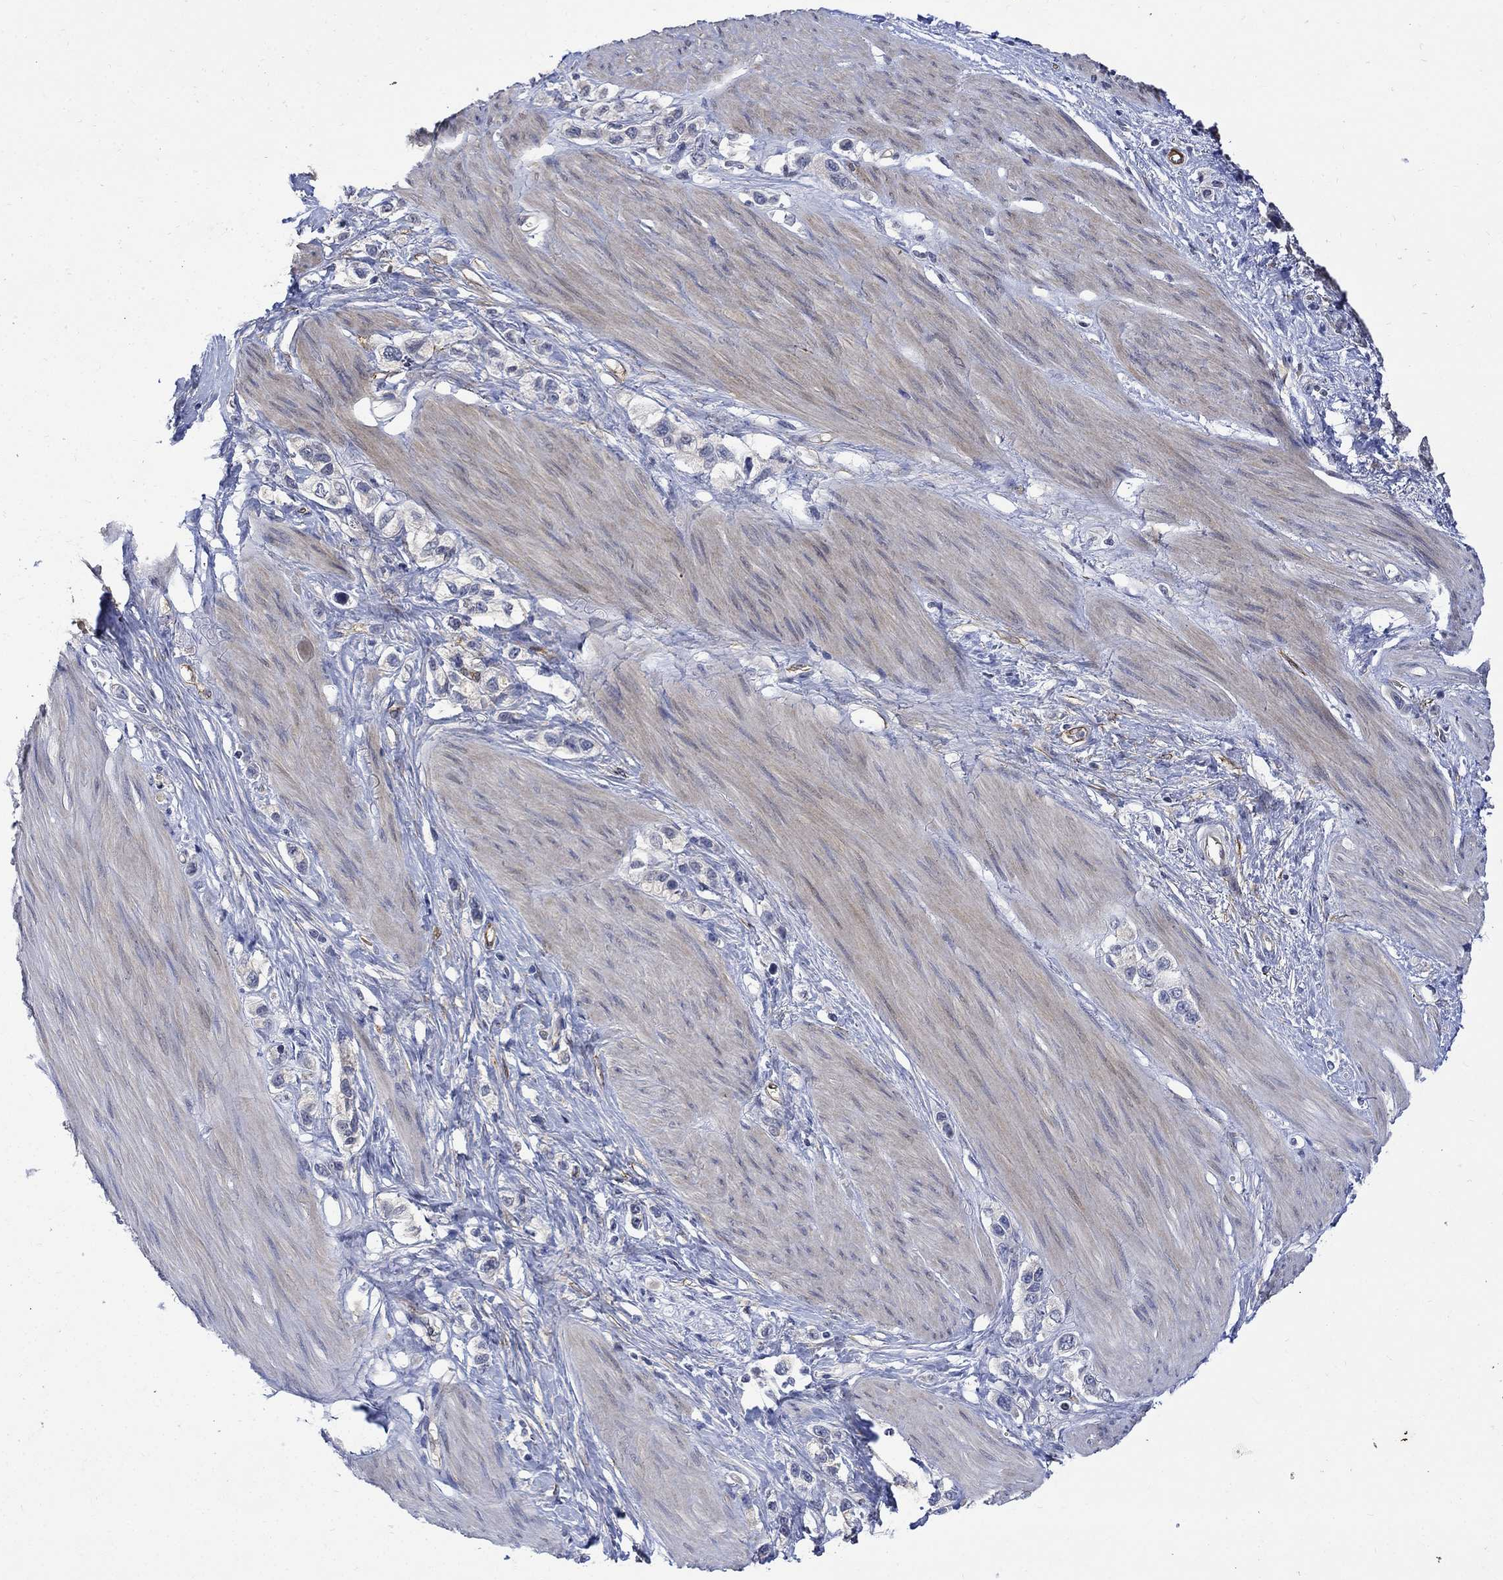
{"staining": {"intensity": "negative", "quantity": "none", "location": "none"}, "tissue": "stomach cancer", "cell_type": "Tumor cells", "image_type": "cancer", "snomed": [{"axis": "morphology", "description": "Normal tissue, NOS"}, {"axis": "morphology", "description": "Adenocarcinoma, NOS"}, {"axis": "morphology", "description": "Adenocarcinoma, High grade"}, {"axis": "topography", "description": "Stomach, upper"}, {"axis": "topography", "description": "Stomach"}], "caption": "The histopathology image shows no staining of tumor cells in stomach adenocarcinoma.", "gene": "TGM2", "patient": {"sex": "female", "age": 65}}